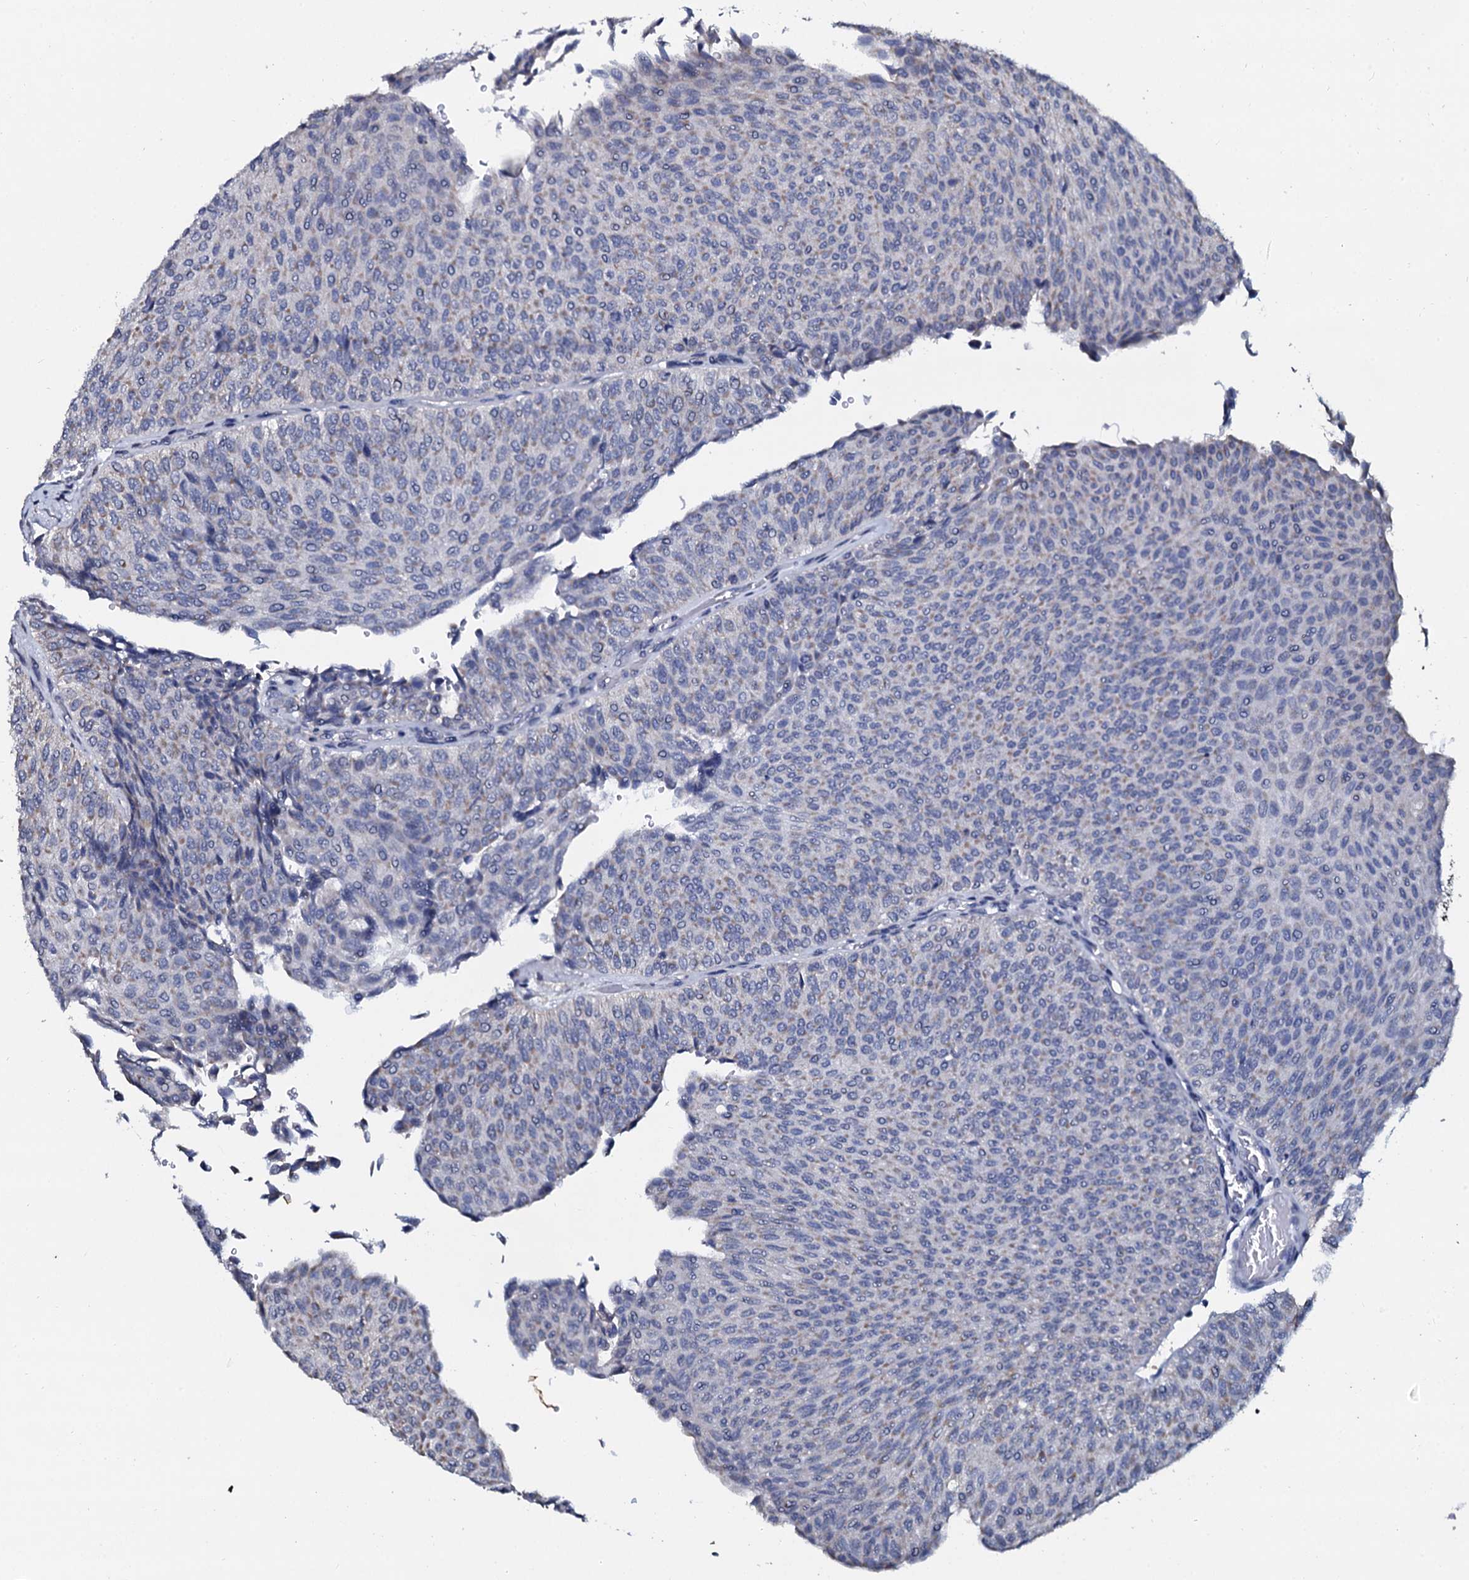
{"staining": {"intensity": "weak", "quantity": "<25%", "location": "cytoplasmic/membranous"}, "tissue": "urothelial cancer", "cell_type": "Tumor cells", "image_type": "cancer", "snomed": [{"axis": "morphology", "description": "Urothelial carcinoma, Low grade"}, {"axis": "topography", "description": "Urinary bladder"}], "caption": "The photomicrograph shows no significant positivity in tumor cells of urothelial cancer.", "gene": "SLC37A4", "patient": {"sex": "male", "age": 78}}